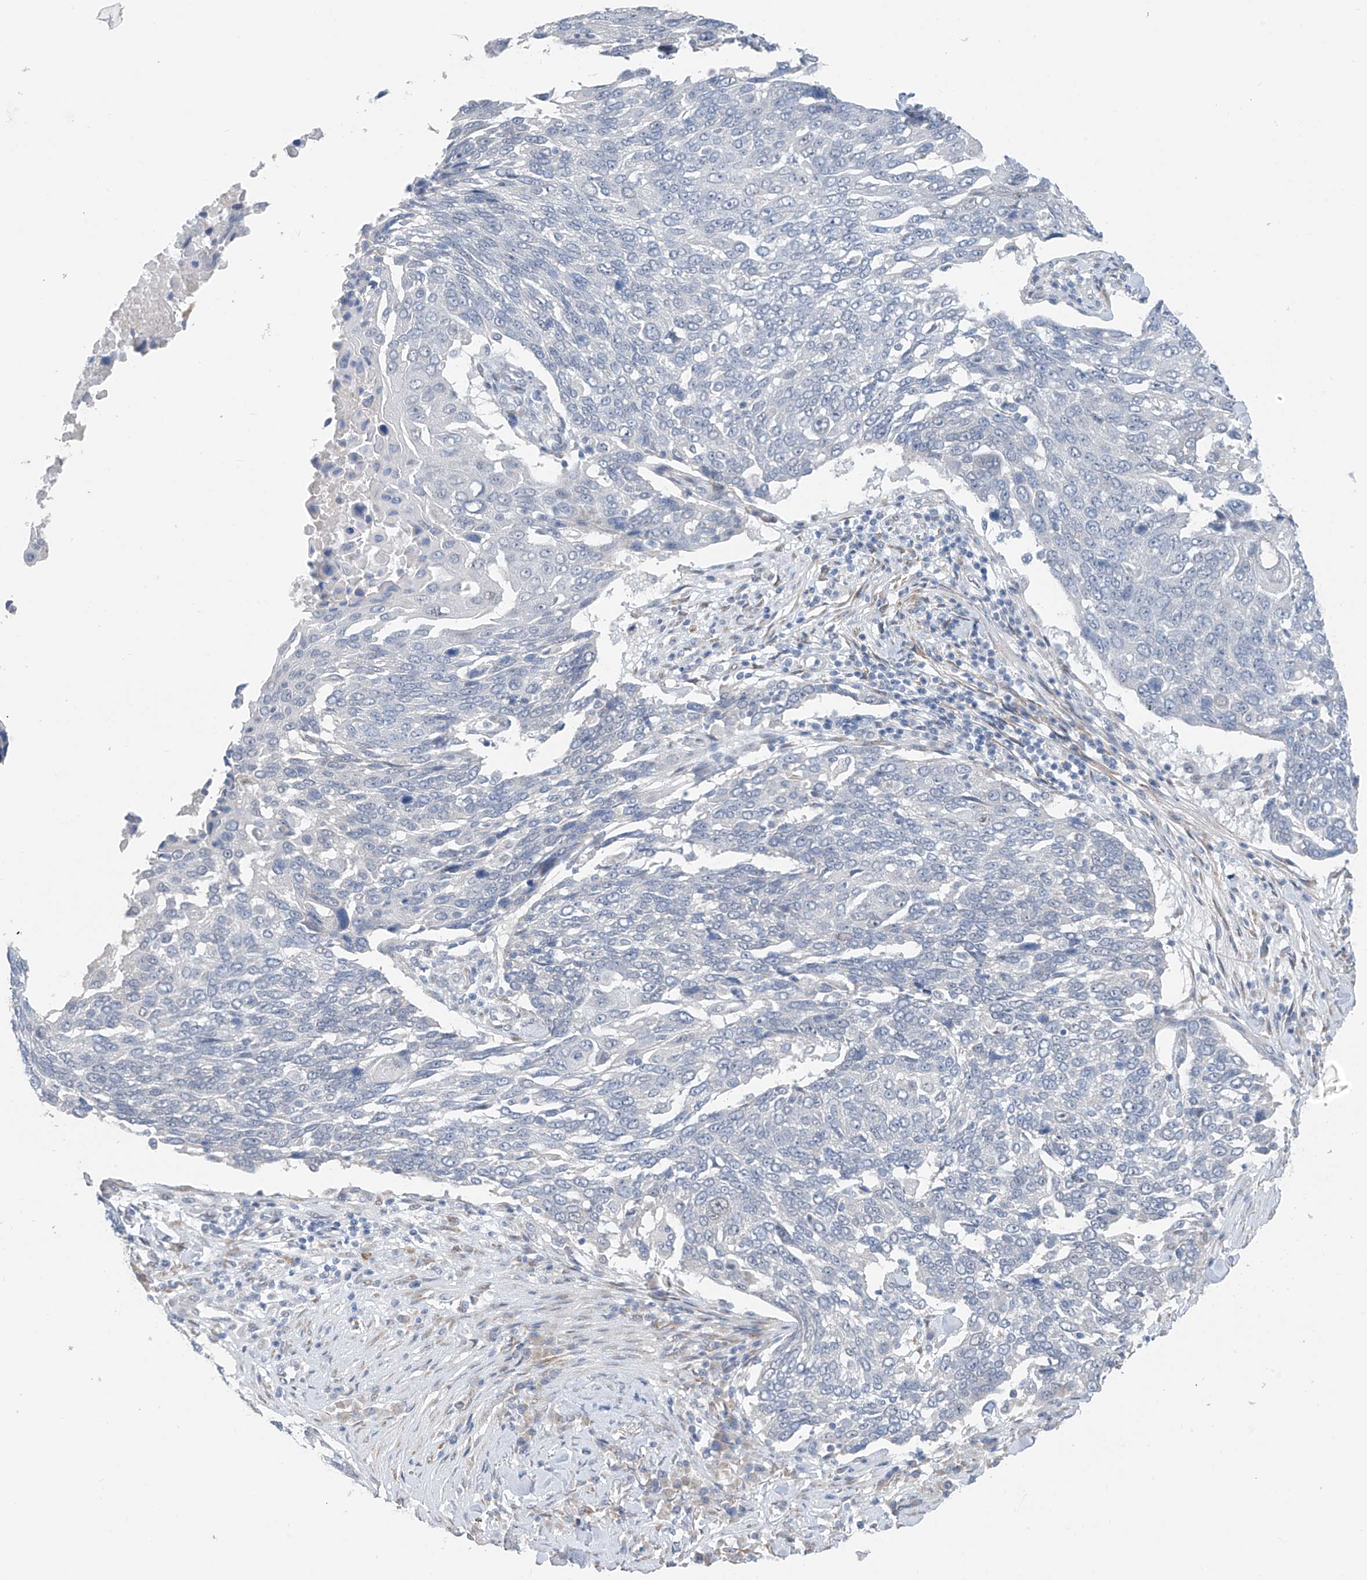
{"staining": {"intensity": "negative", "quantity": "none", "location": "none"}, "tissue": "lung cancer", "cell_type": "Tumor cells", "image_type": "cancer", "snomed": [{"axis": "morphology", "description": "Squamous cell carcinoma, NOS"}, {"axis": "topography", "description": "Lung"}], "caption": "IHC histopathology image of neoplastic tissue: human lung cancer (squamous cell carcinoma) stained with DAB (3,3'-diaminobenzidine) exhibits no significant protein expression in tumor cells. (Brightfield microscopy of DAB (3,3'-diaminobenzidine) IHC at high magnification).", "gene": "CYP4V2", "patient": {"sex": "male", "age": 66}}